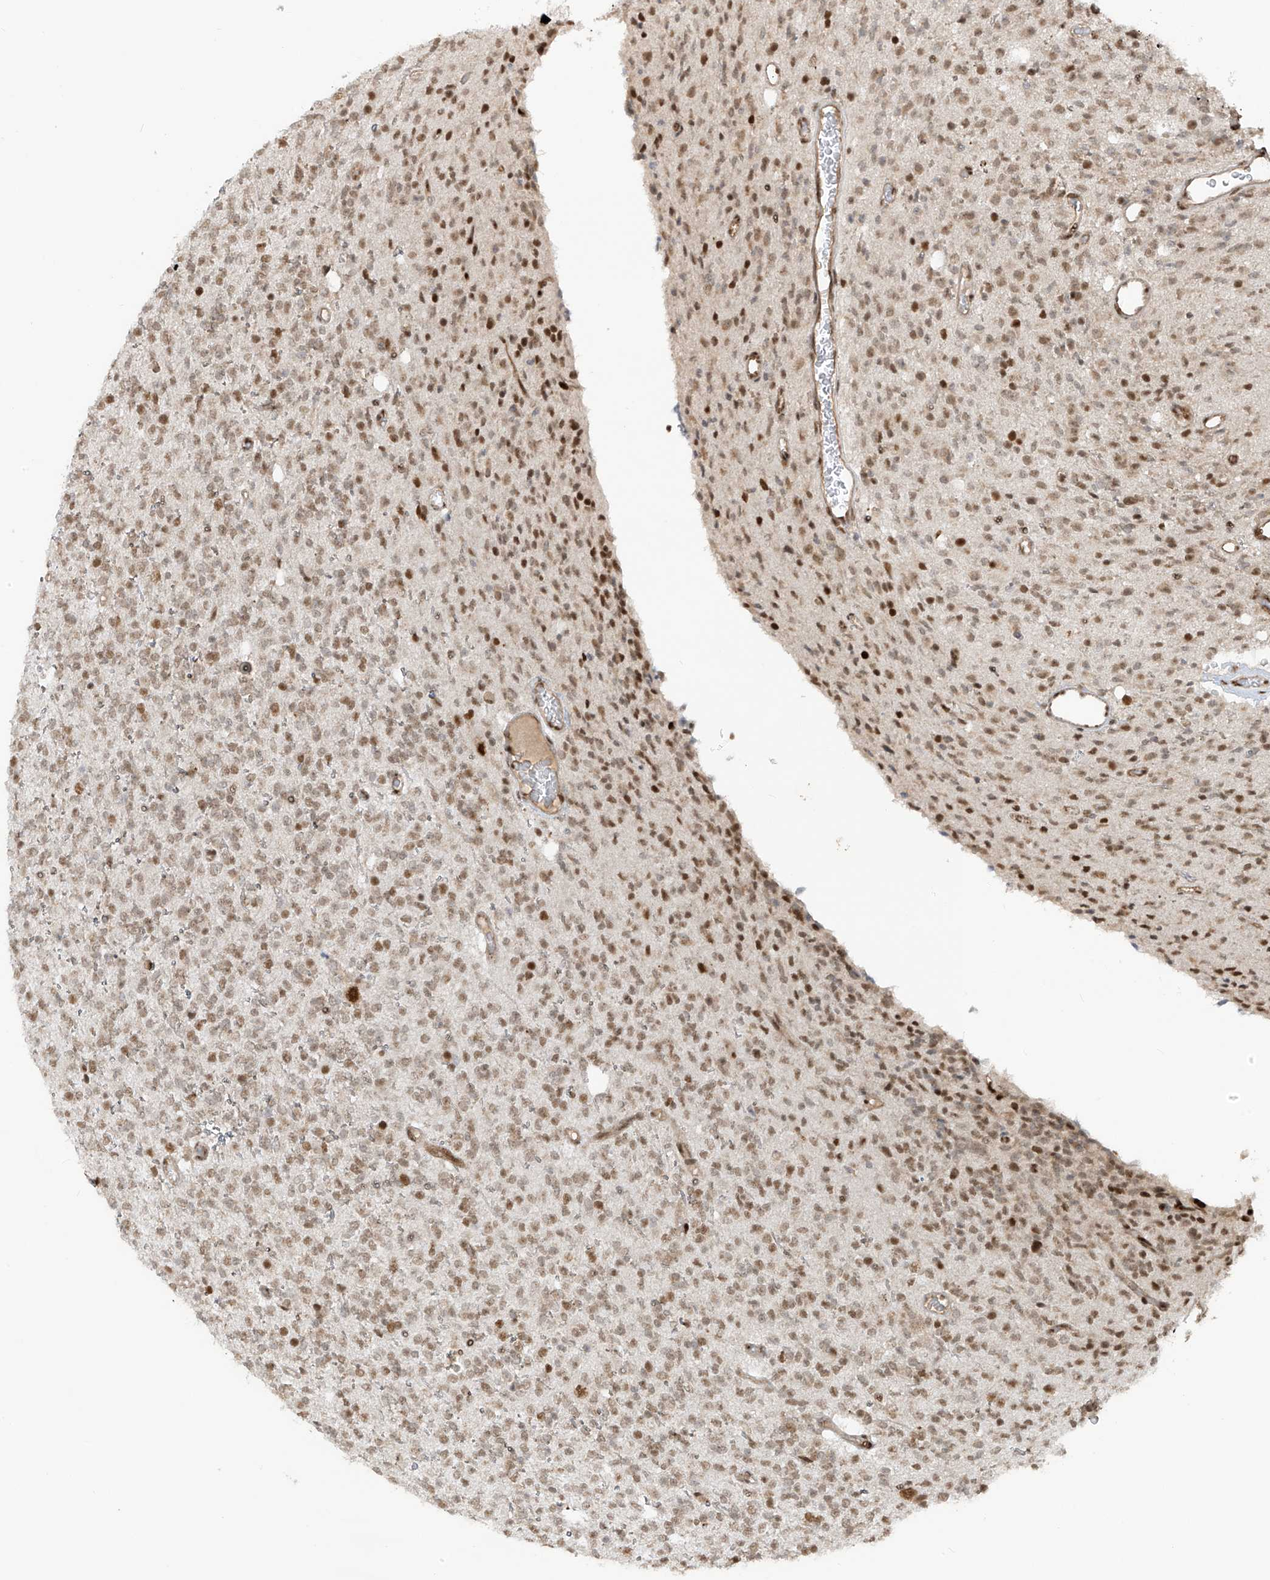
{"staining": {"intensity": "moderate", "quantity": ">75%", "location": "nuclear"}, "tissue": "glioma", "cell_type": "Tumor cells", "image_type": "cancer", "snomed": [{"axis": "morphology", "description": "Glioma, malignant, High grade"}, {"axis": "topography", "description": "Brain"}], "caption": "Glioma stained for a protein exhibits moderate nuclear positivity in tumor cells.", "gene": "ARHGEF3", "patient": {"sex": "male", "age": 34}}